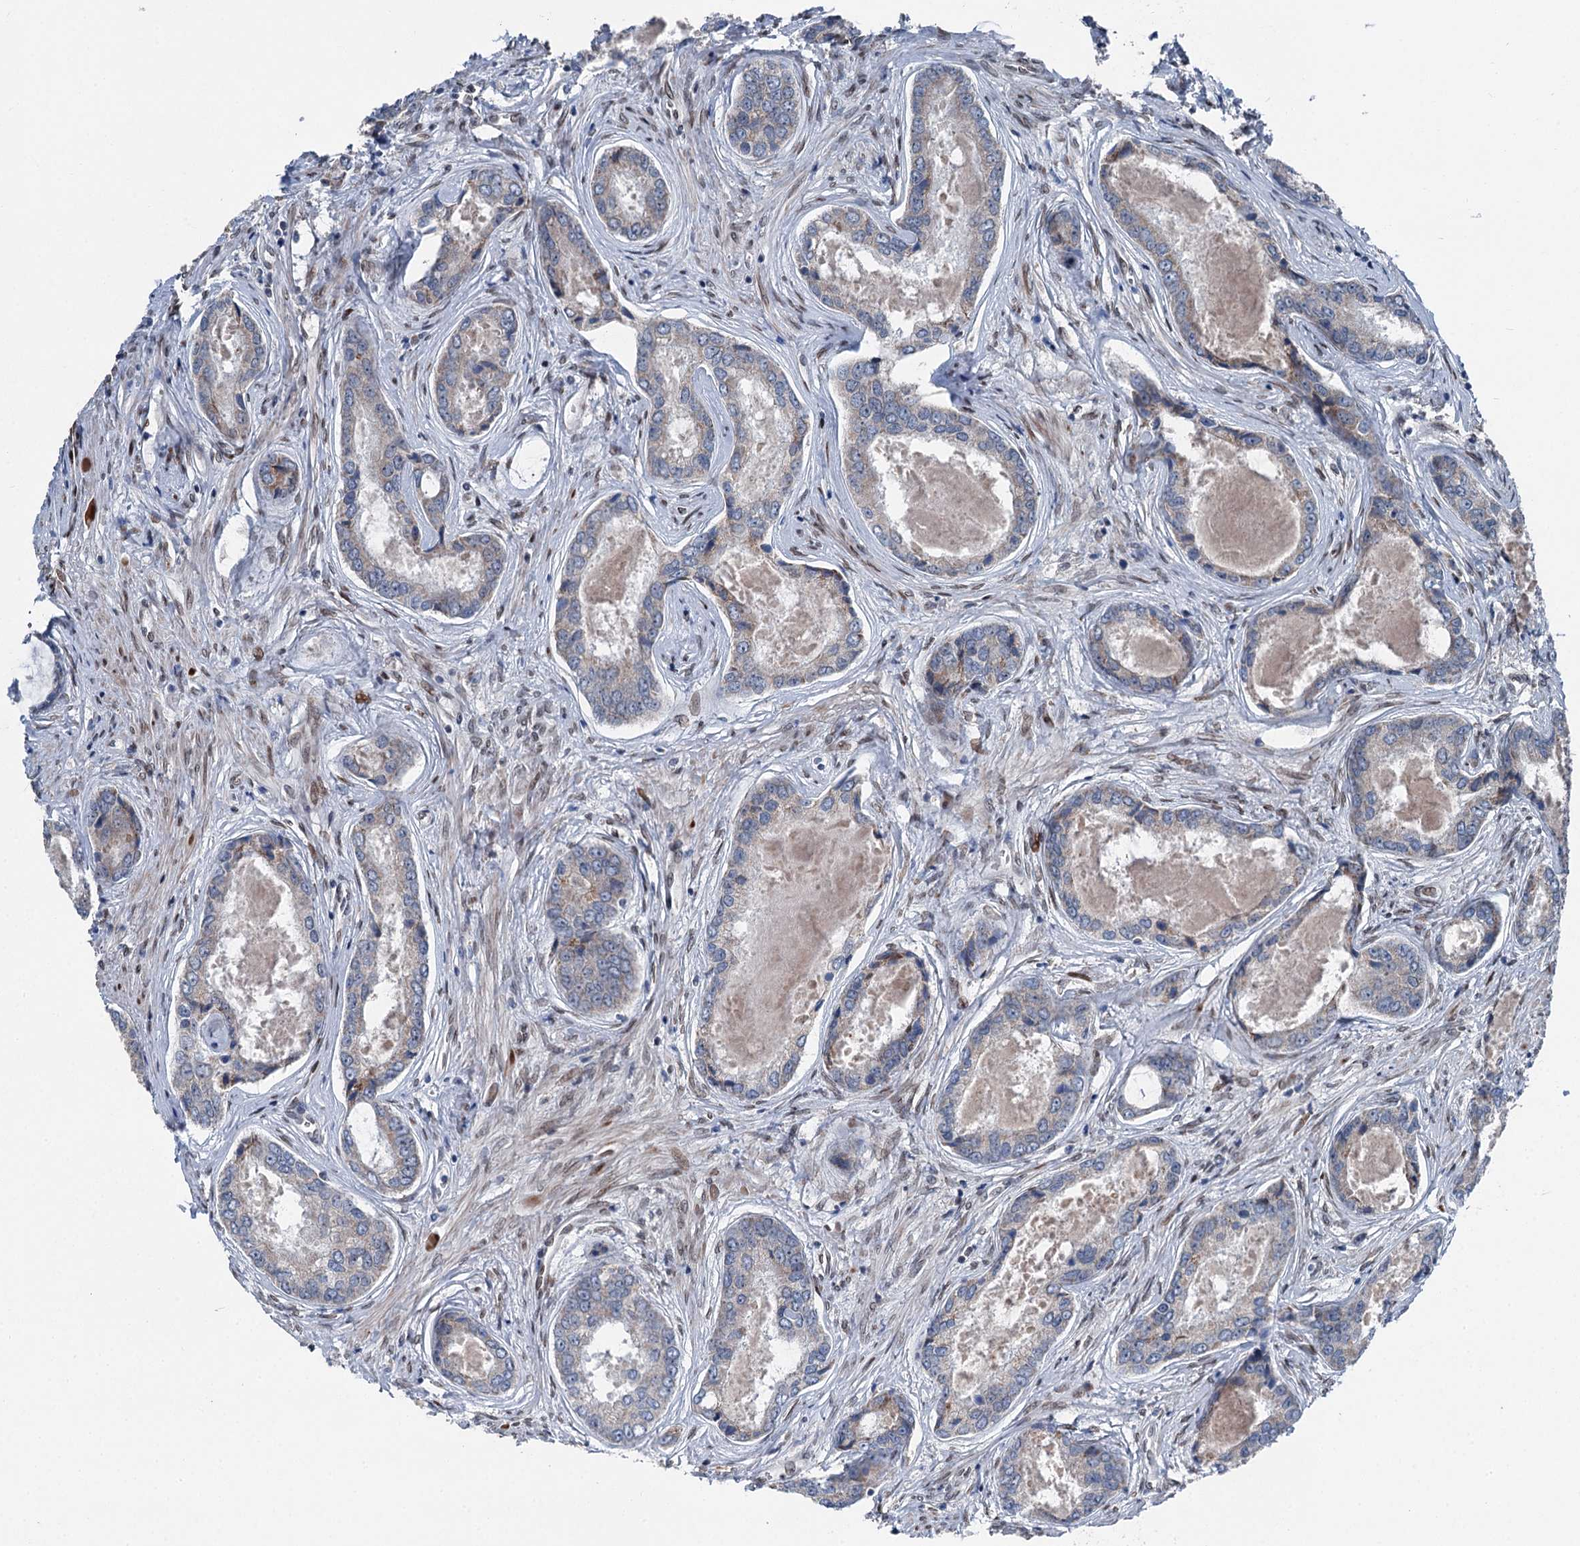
{"staining": {"intensity": "weak", "quantity": "<25%", "location": "cytoplasmic/membranous"}, "tissue": "prostate cancer", "cell_type": "Tumor cells", "image_type": "cancer", "snomed": [{"axis": "morphology", "description": "Adenocarcinoma, Low grade"}, {"axis": "topography", "description": "Prostate"}], "caption": "Prostate cancer (adenocarcinoma (low-grade)) stained for a protein using immunohistochemistry (IHC) exhibits no staining tumor cells.", "gene": "MRPL14", "patient": {"sex": "male", "age": 68}}